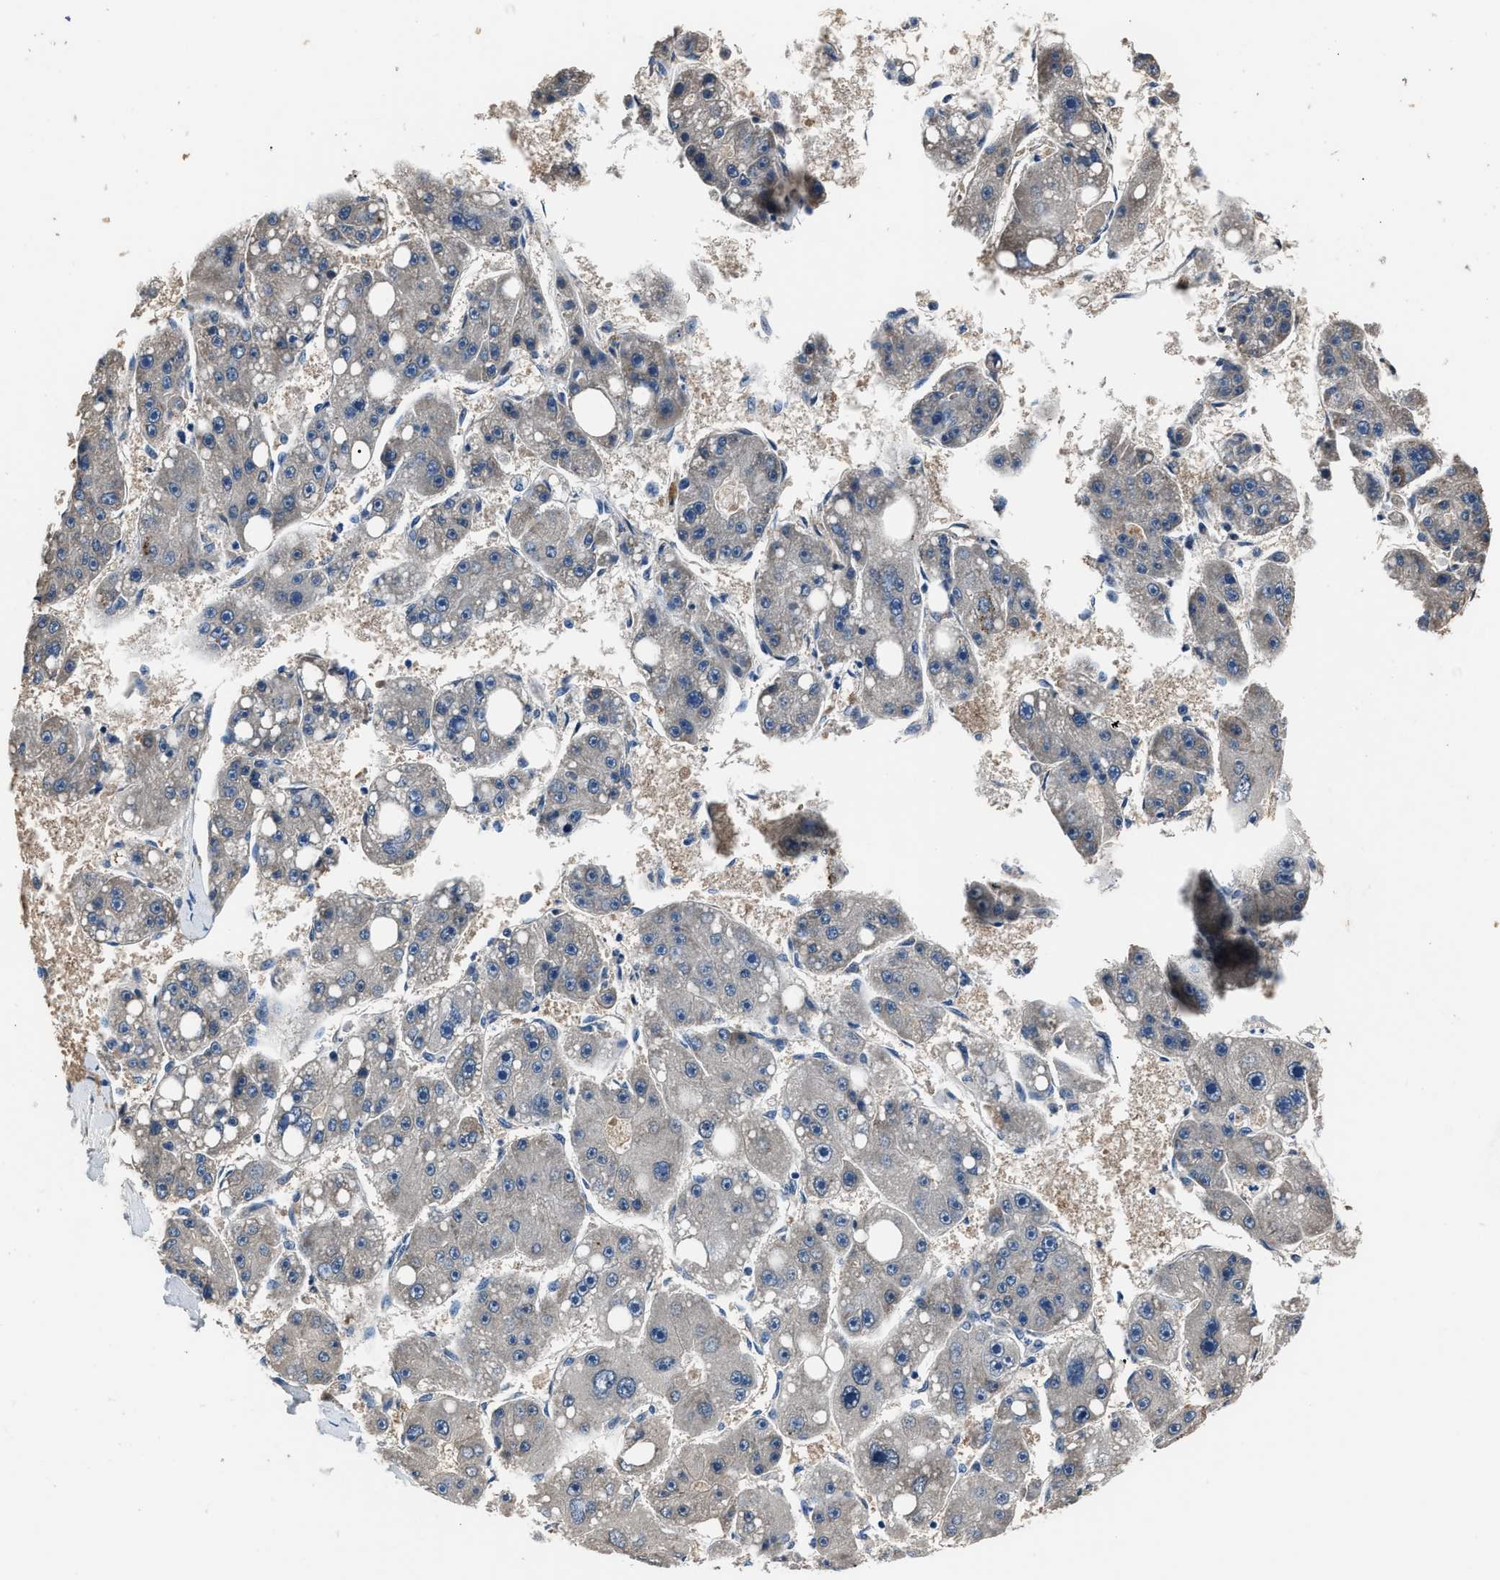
{"staining": {"intensity": "negative", "quantity": "none", "location": "none"}, "tissue": "liver cancer", "cell_type": "Tumor cells", "image_type": "cancer", "snomed": [{"axis": "morphology", "description": "Carcinoma, Hepatocellular, NOS"}, {"axis": "topography", "description": "Liver"}], "caption": "Immunohistochemical staining of human liver cancer displays no significant positivity in tumor cells. The staining was performed using DAB (3,3'-diaminobenzidine) to visualize the protein expression in brown, while the nuclei were stained in blue with hematoxylin (Magnification: 20x).", "gene": "PPA1", "patient": {"sex": "female", "age": 61}}